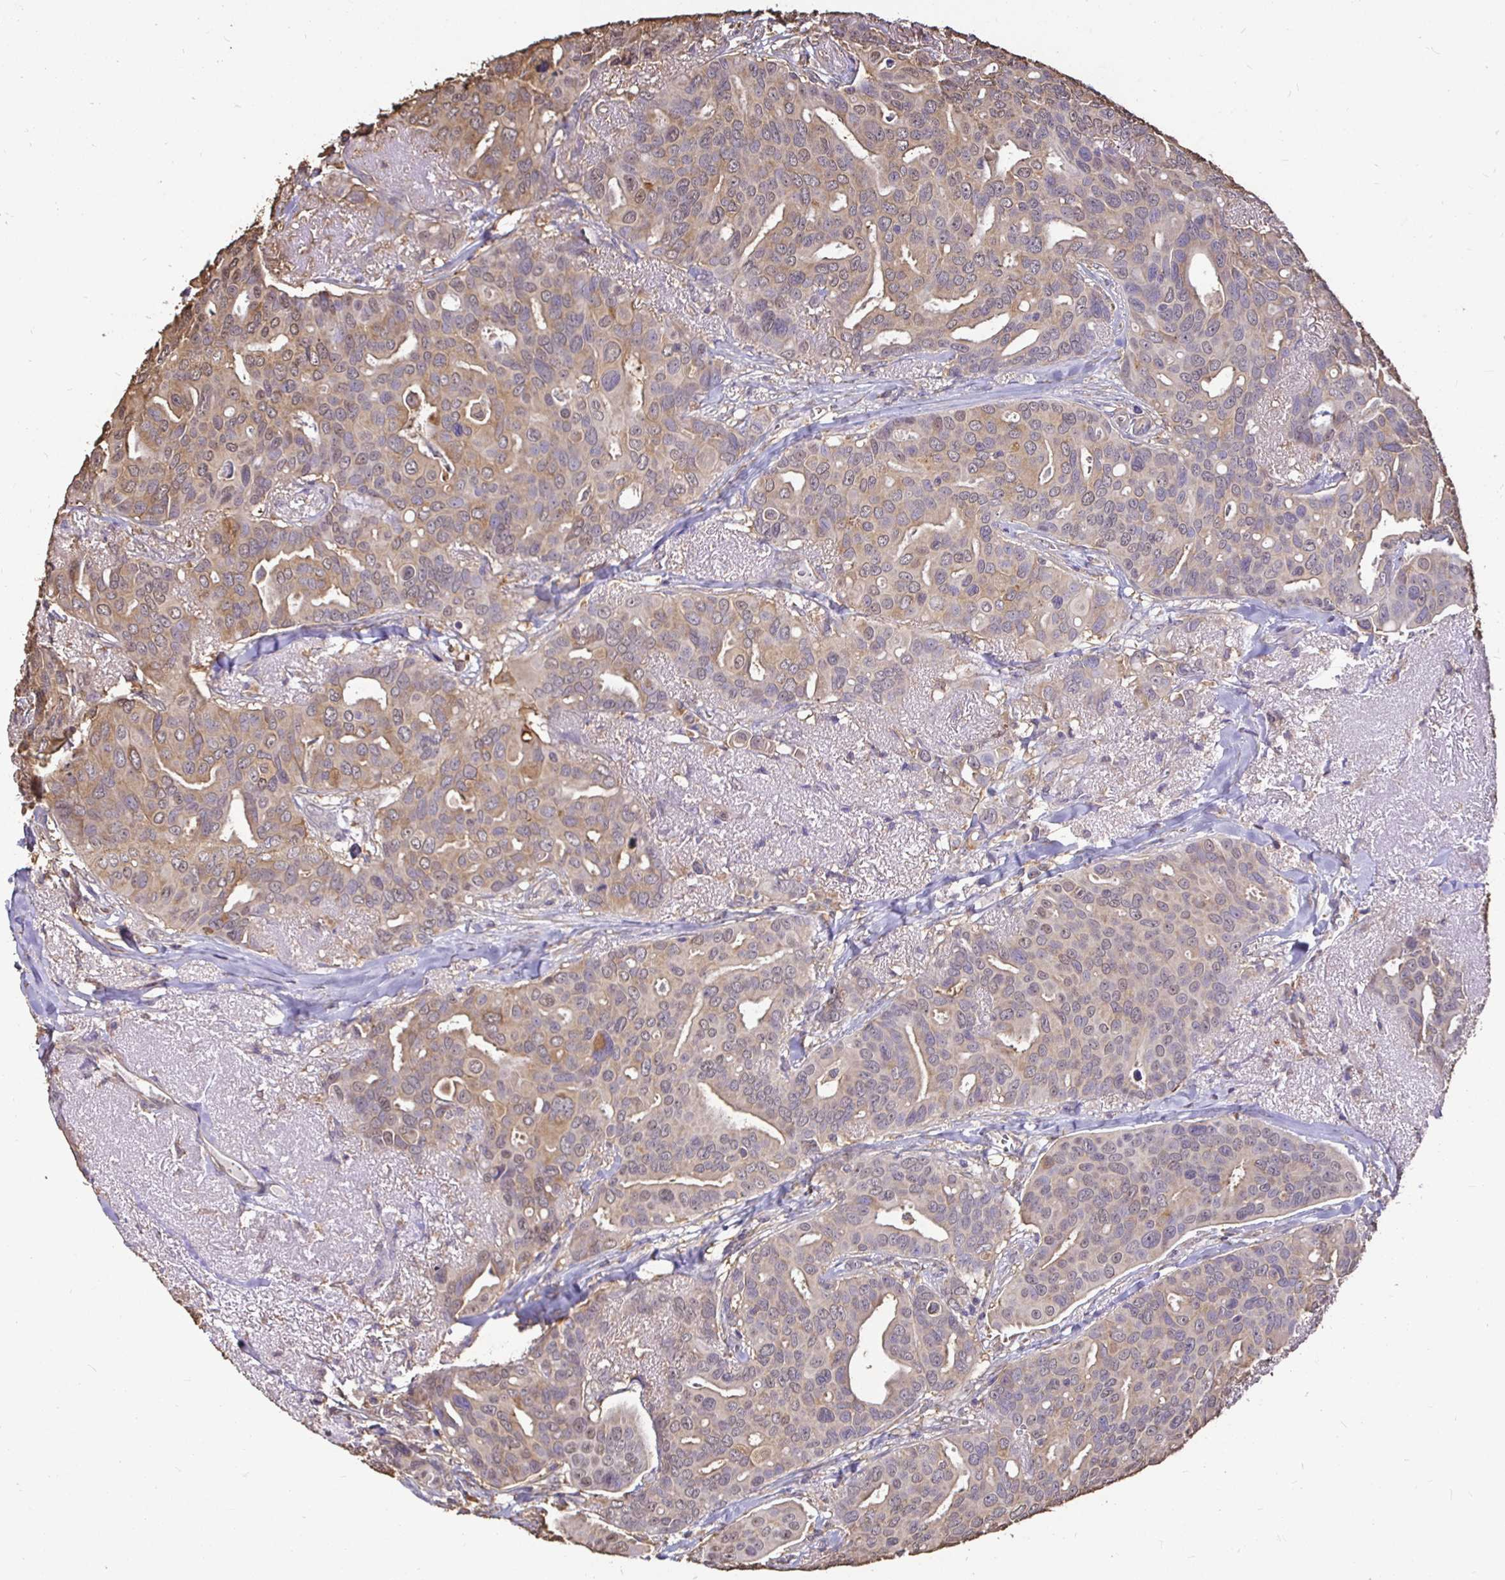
{"staining": {"intensity": "weak", "quantity": "<25%", "location": "cytoplasmic/membranous"}, "tissue": "breast cancer", "cell_type": "Tumor cells", "image_type": "cancer", "snomed": [{"axis": "morphology", "description": "Duct carcinoma"}, {"axis": "topography", "description": "Breast"}], "caption": "IHC image of breast intraductal carcinoma stained for a protein (brown), which displays no expression in tumor cells.", "gene": "MAPK8IP3", "patient": {"sex": "female", "age": 54}}